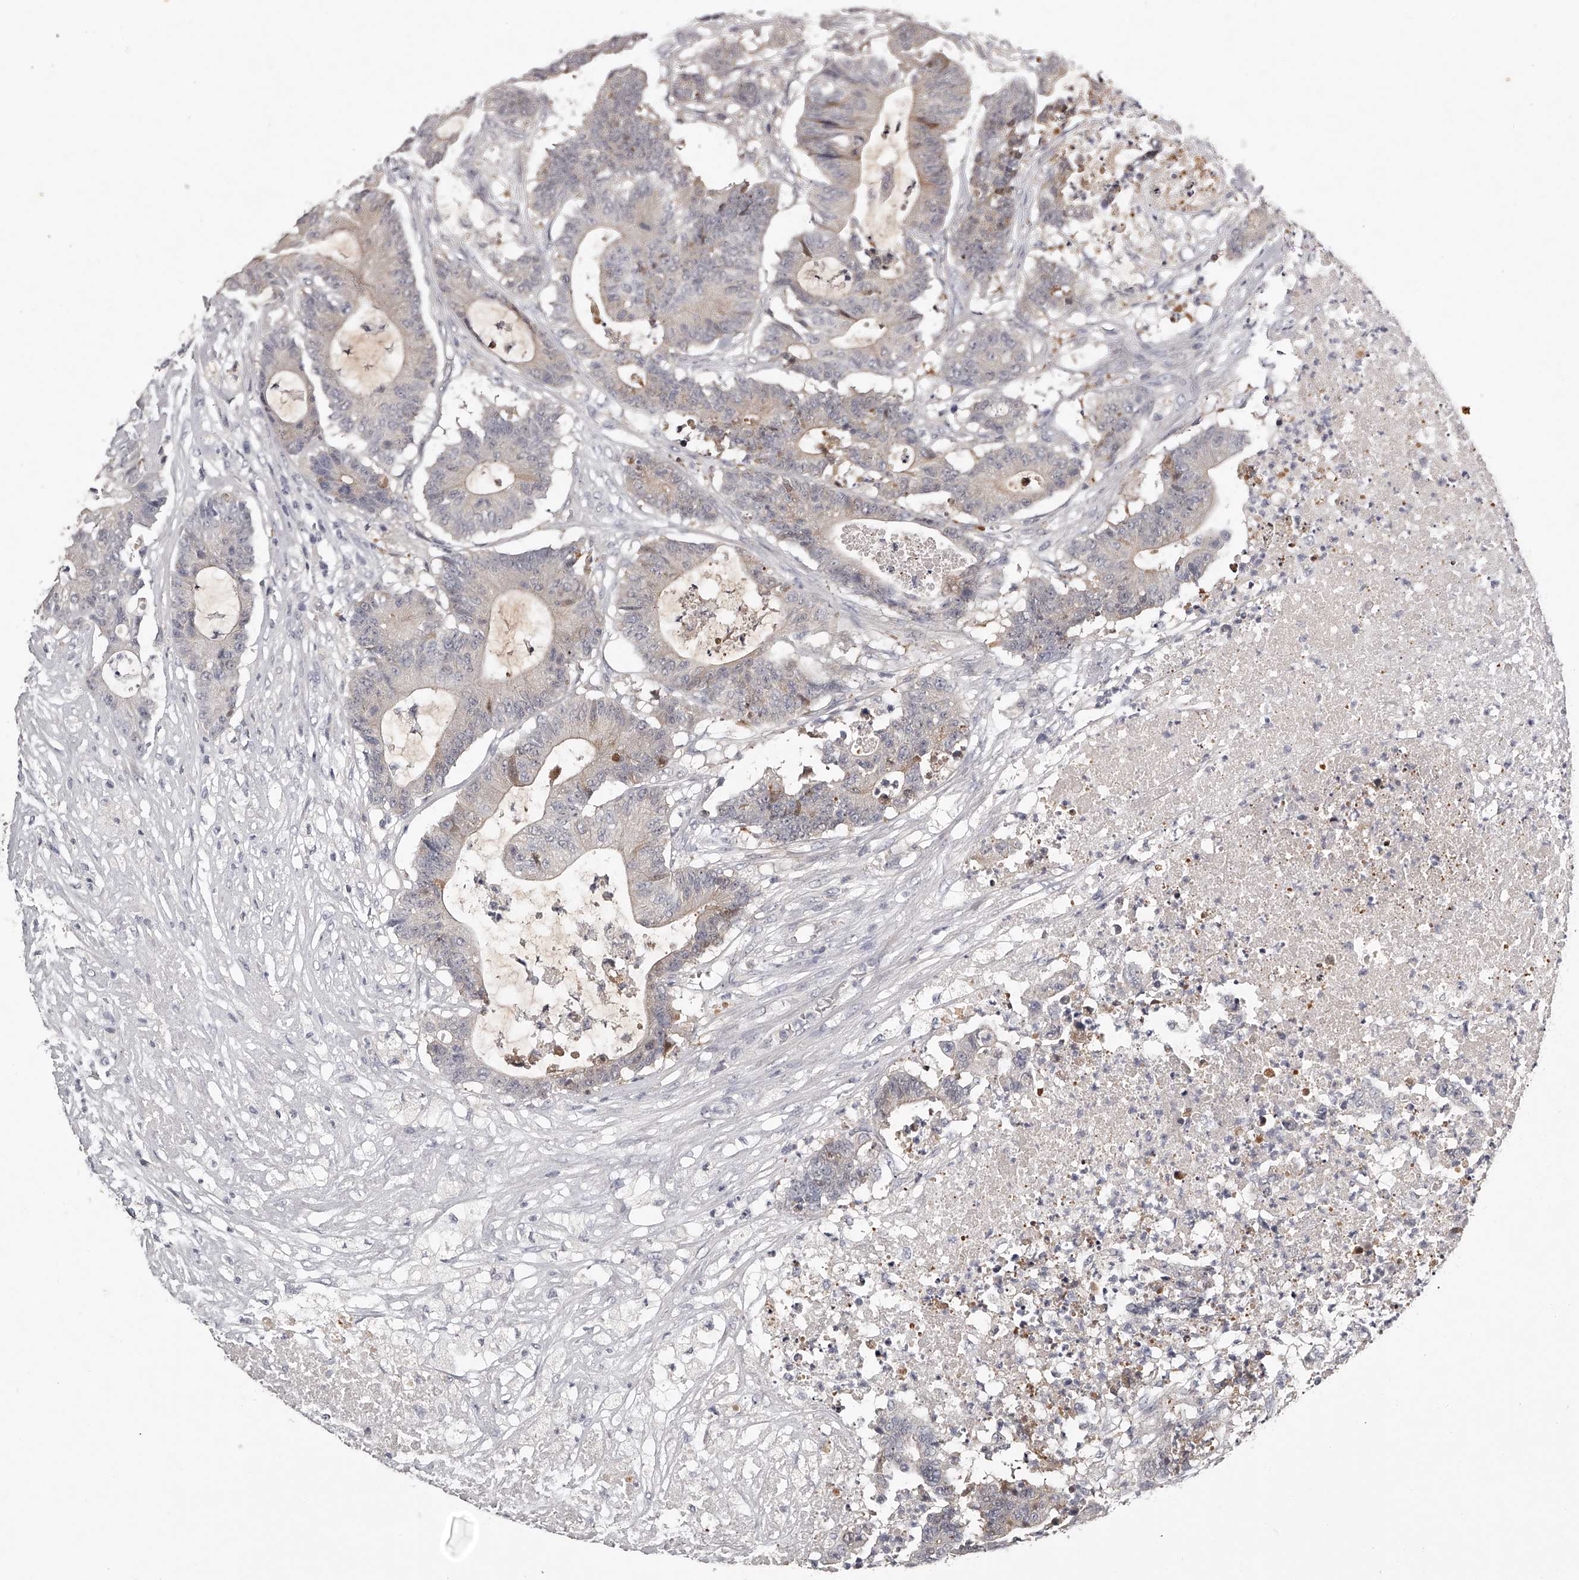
{"staining": {"intensity": "weak", "quantity": "<25%", "location": "cytoplasmic/membranous"}, "tissue": "colorectal cancer", "cell_type": "Tumor cells", "image_type": "cancer", "snomed": [{"axis": "morphology", "description": "Adenocarcinoma, NOS"}, {"axis": "topography", "description": "Colon"}], "caption": "The micrograph reveals no staining of tumor cells in colorectal adenocarcinoma. The staining is performed using DAB brown chromogen with nuclei counter-stained in using hematoxylin.", "gene": "GGCT", "patient": {"sex": "female", "age": 84}}